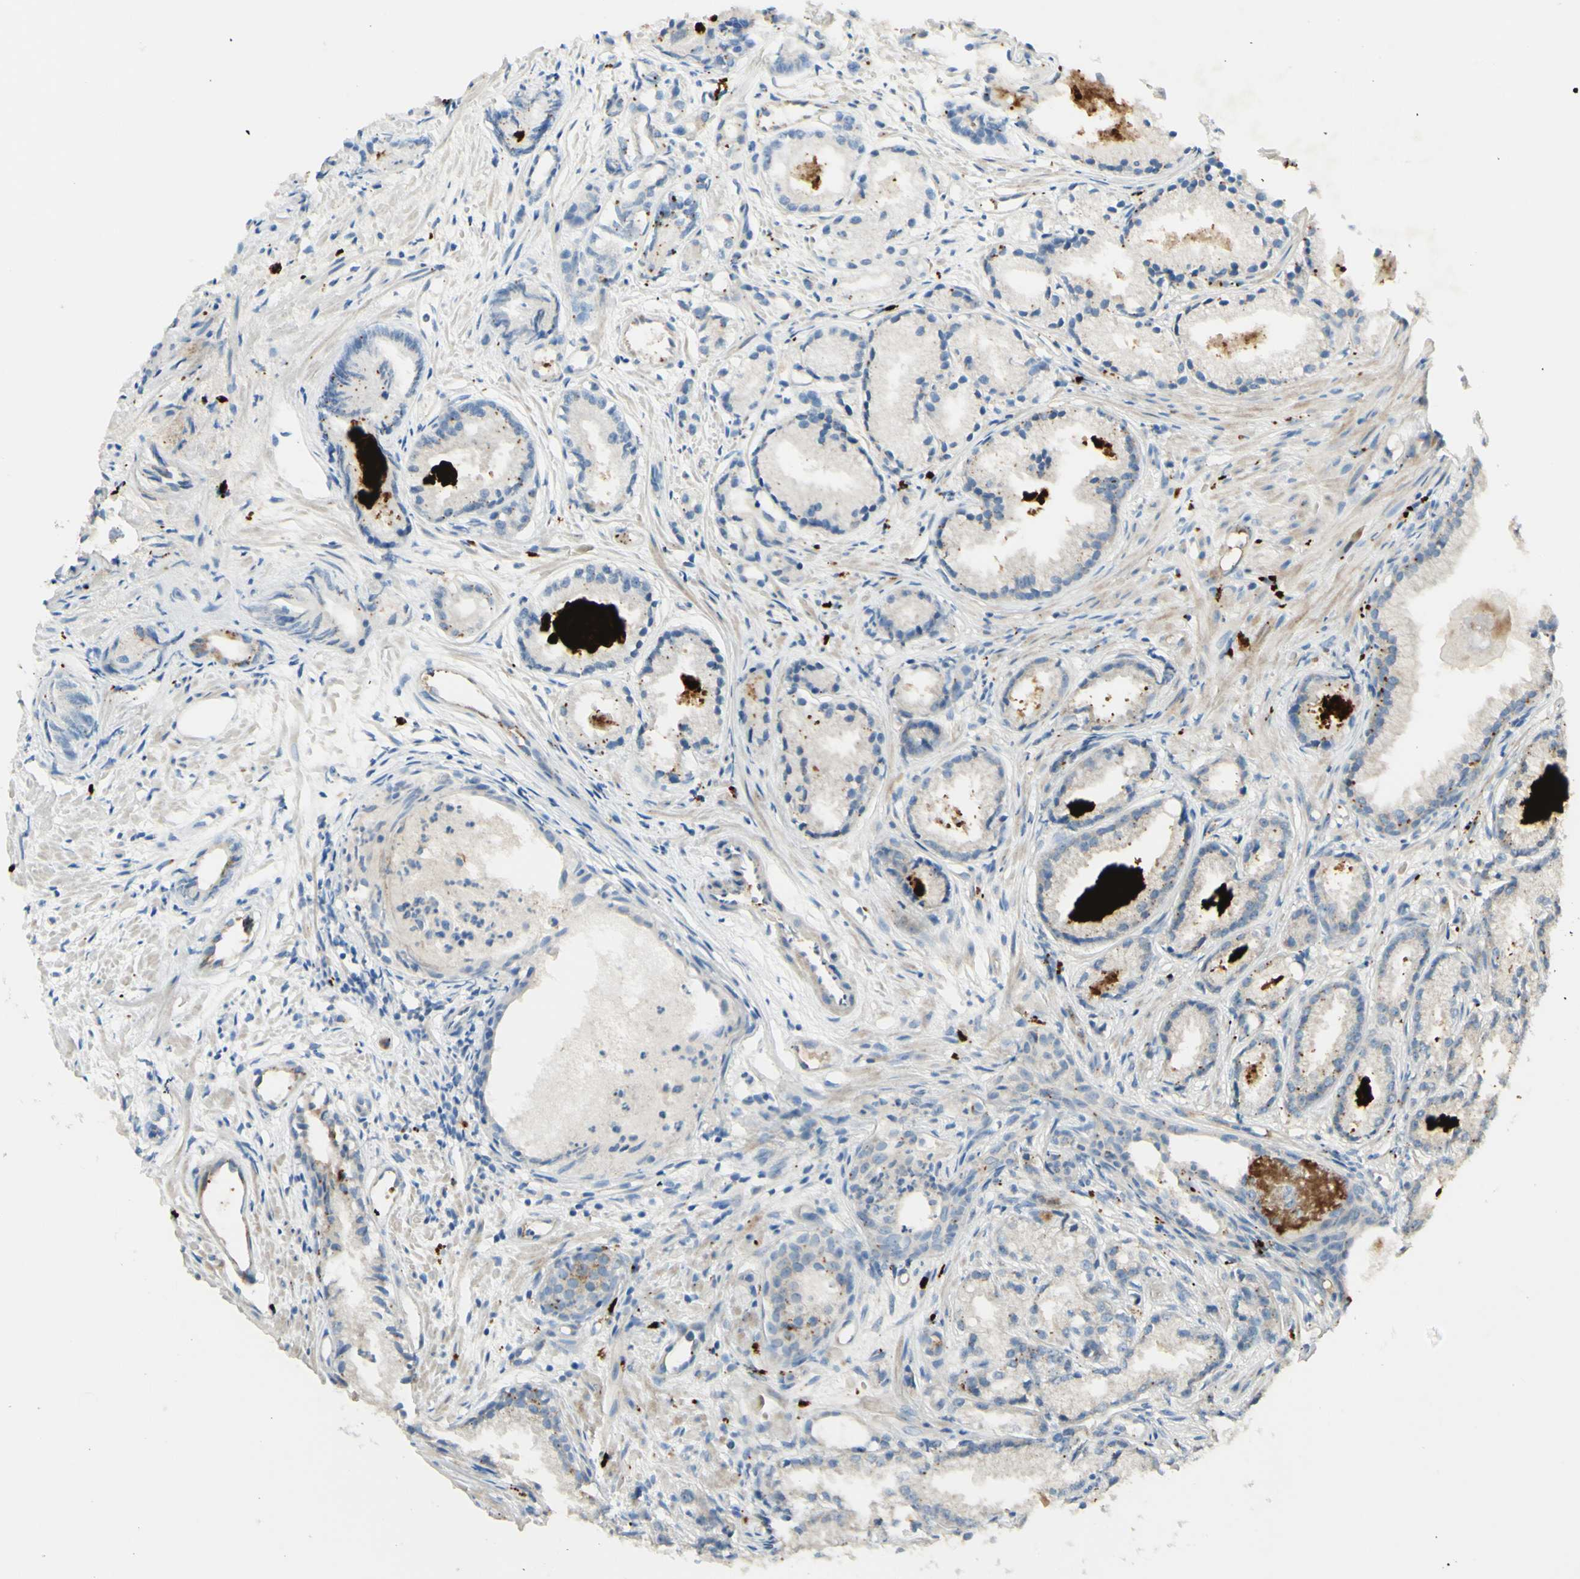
{"staining": {"intensity": "negative", "quantity": "none", "location": "none"}, "tissue": "prostate cancer", "cell_type": "Tumor cells", "image_type": "cancer", "snomed": [{"axis": "morphology", "description": "Adenocarcinoma, Low grade"}, {"axis": "topography", "description": "Prostate"}], "caption": "High magnification brightfield microscopy of prostate cancer stained with DAB (3,3'-diaminobenzidine) (brown) and counterstained with hematoxylin (blue): tumor cells show no significant staining.", "gene": "GAN", "patient": {"sex": "male", "age": 72}}